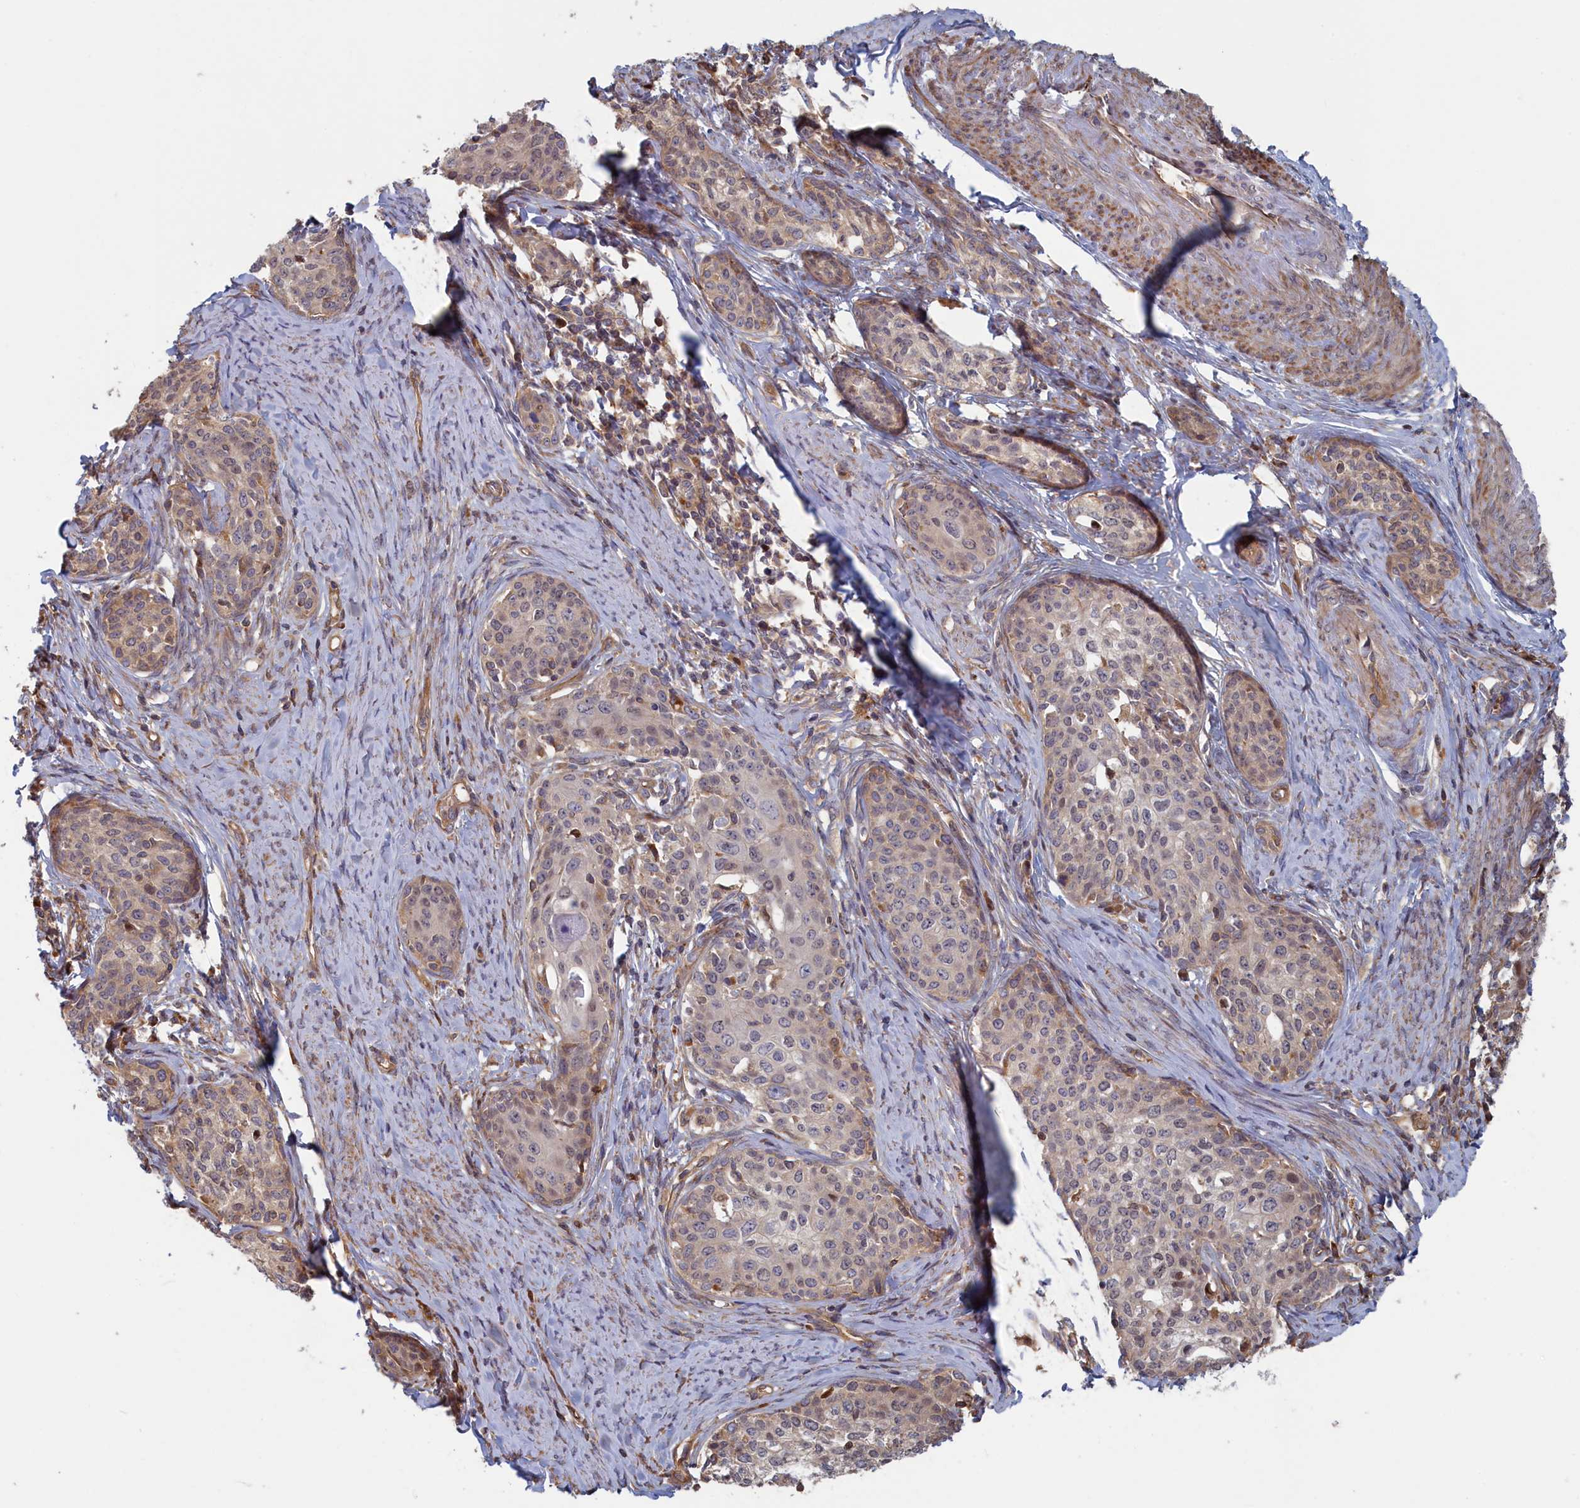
{"staining": {"intensity": "weak", "quantity": "<25%", "location": "cytoplasmic/membranous"}, "tissue": "cervical cancer", "cell_type": "Tumor cells", "image_type": "cancer", "snomed": [{"axis": "morphology", "description": "Squamous cell carcinoma, NOS"}, {"axis": "morphology", "description": "Adenocarcinoma, NOS"}, {"axis": "topography", "description": "Cervix"}], "caption": "DAB immunohistochemical staining of human cervical cancer (squamous cell carcinoma) demonstrates no significant staining in tumor cells. (DAB (3,3'-diaminobenzidine) immunohistochemistry (IHC), high magnification).", "gene": "RILPL1", "patient": {"sex": "female", "age": 52}}